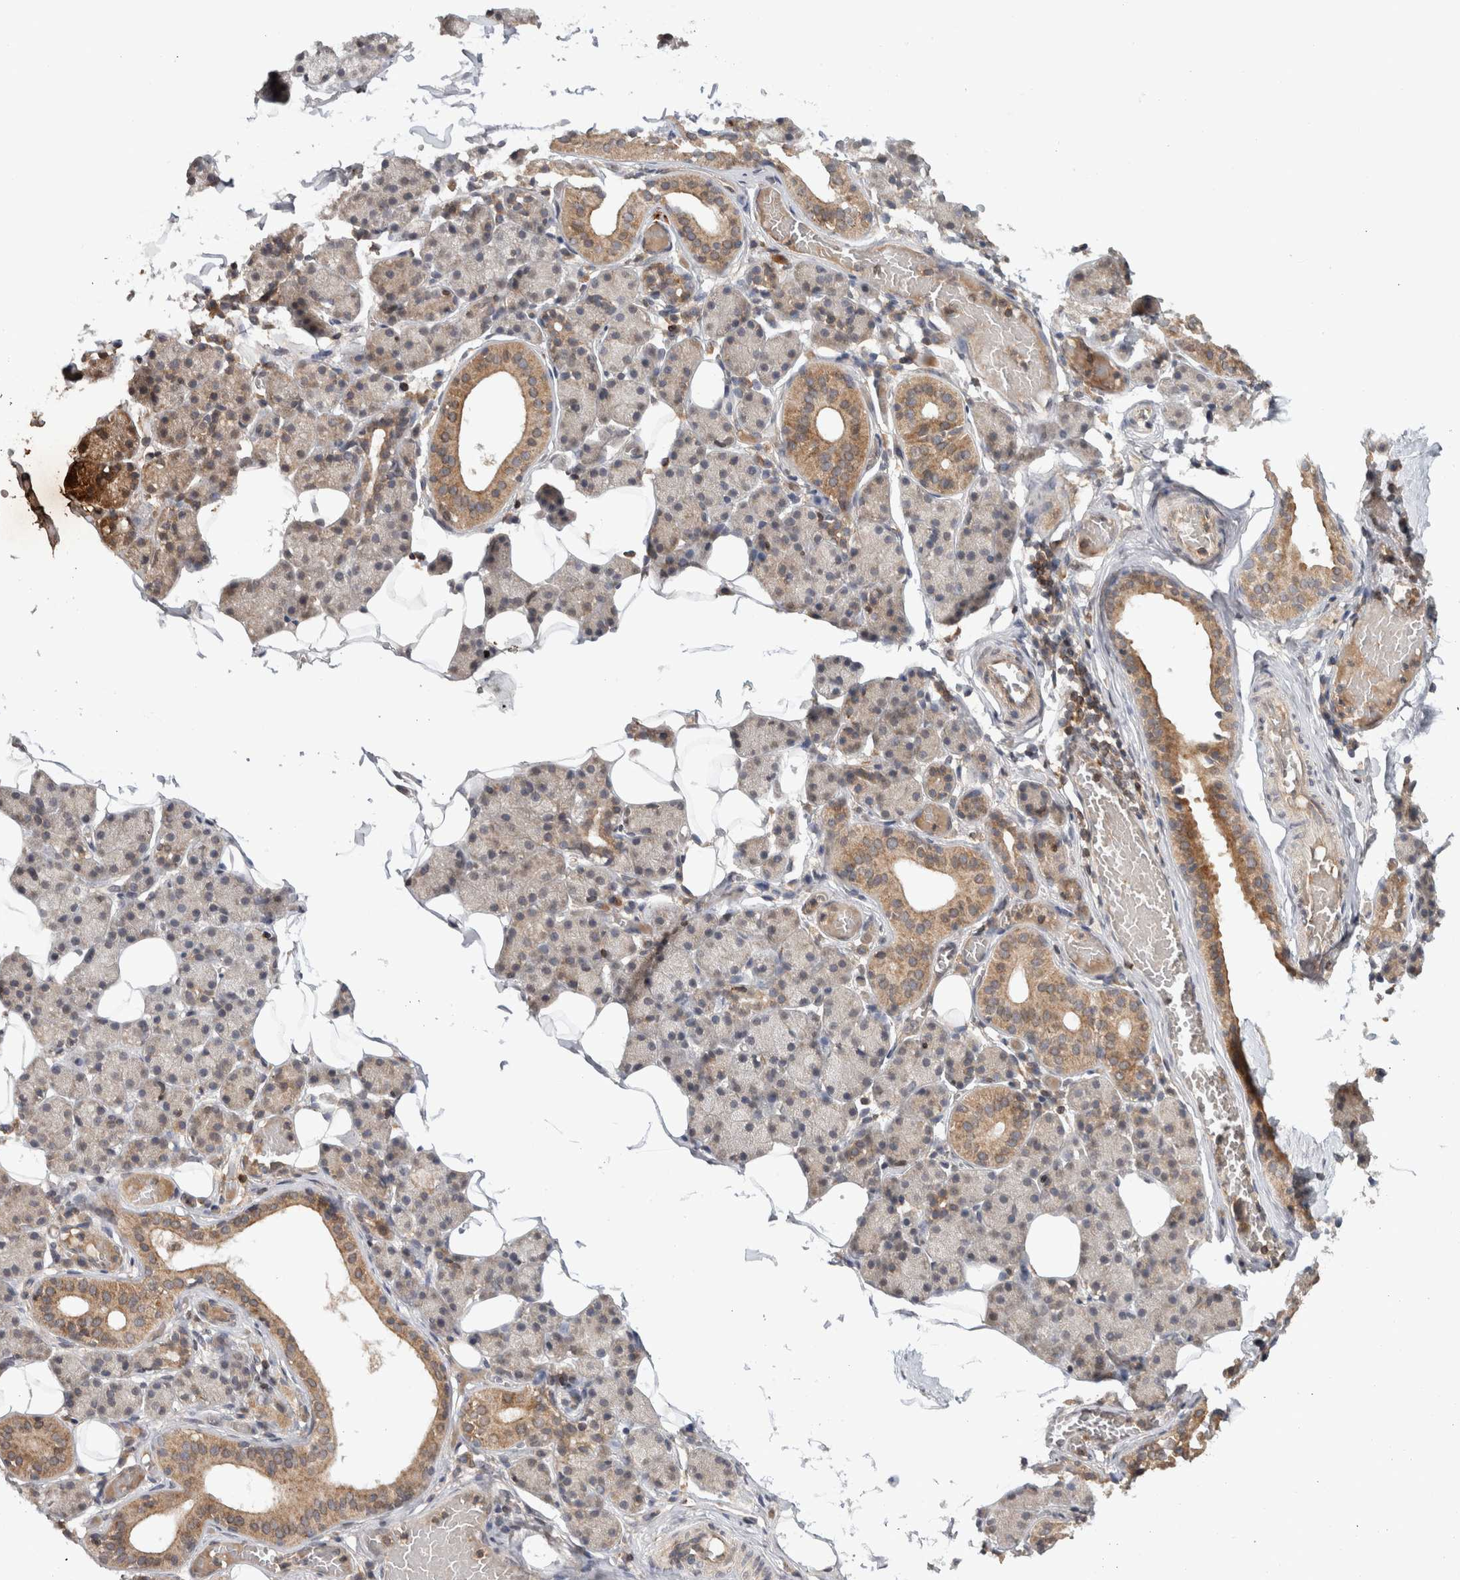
{"staining": {"intensity": "moderate", "quantity": "<25%", "location": "cytoplasmic/membranous"}, "tissue": "salivary gland", "cell_type": "Glandular cells", "image_type": "normal", "snomed": [{"axis": "morphology", "description": "Normal tissue, NOS"}, {"axis": "topography", "description": "Salivary gland"}], "caption": "The immunohistochemical stain shows moderate cytoplasmic/membranous staining in glandular cells of normal salivary gland. The protein of interest is shown in brown color, while the nuclei are stained blue.", "gene": "HMOX2", "patient": {"sex": "female", "age": 33}}